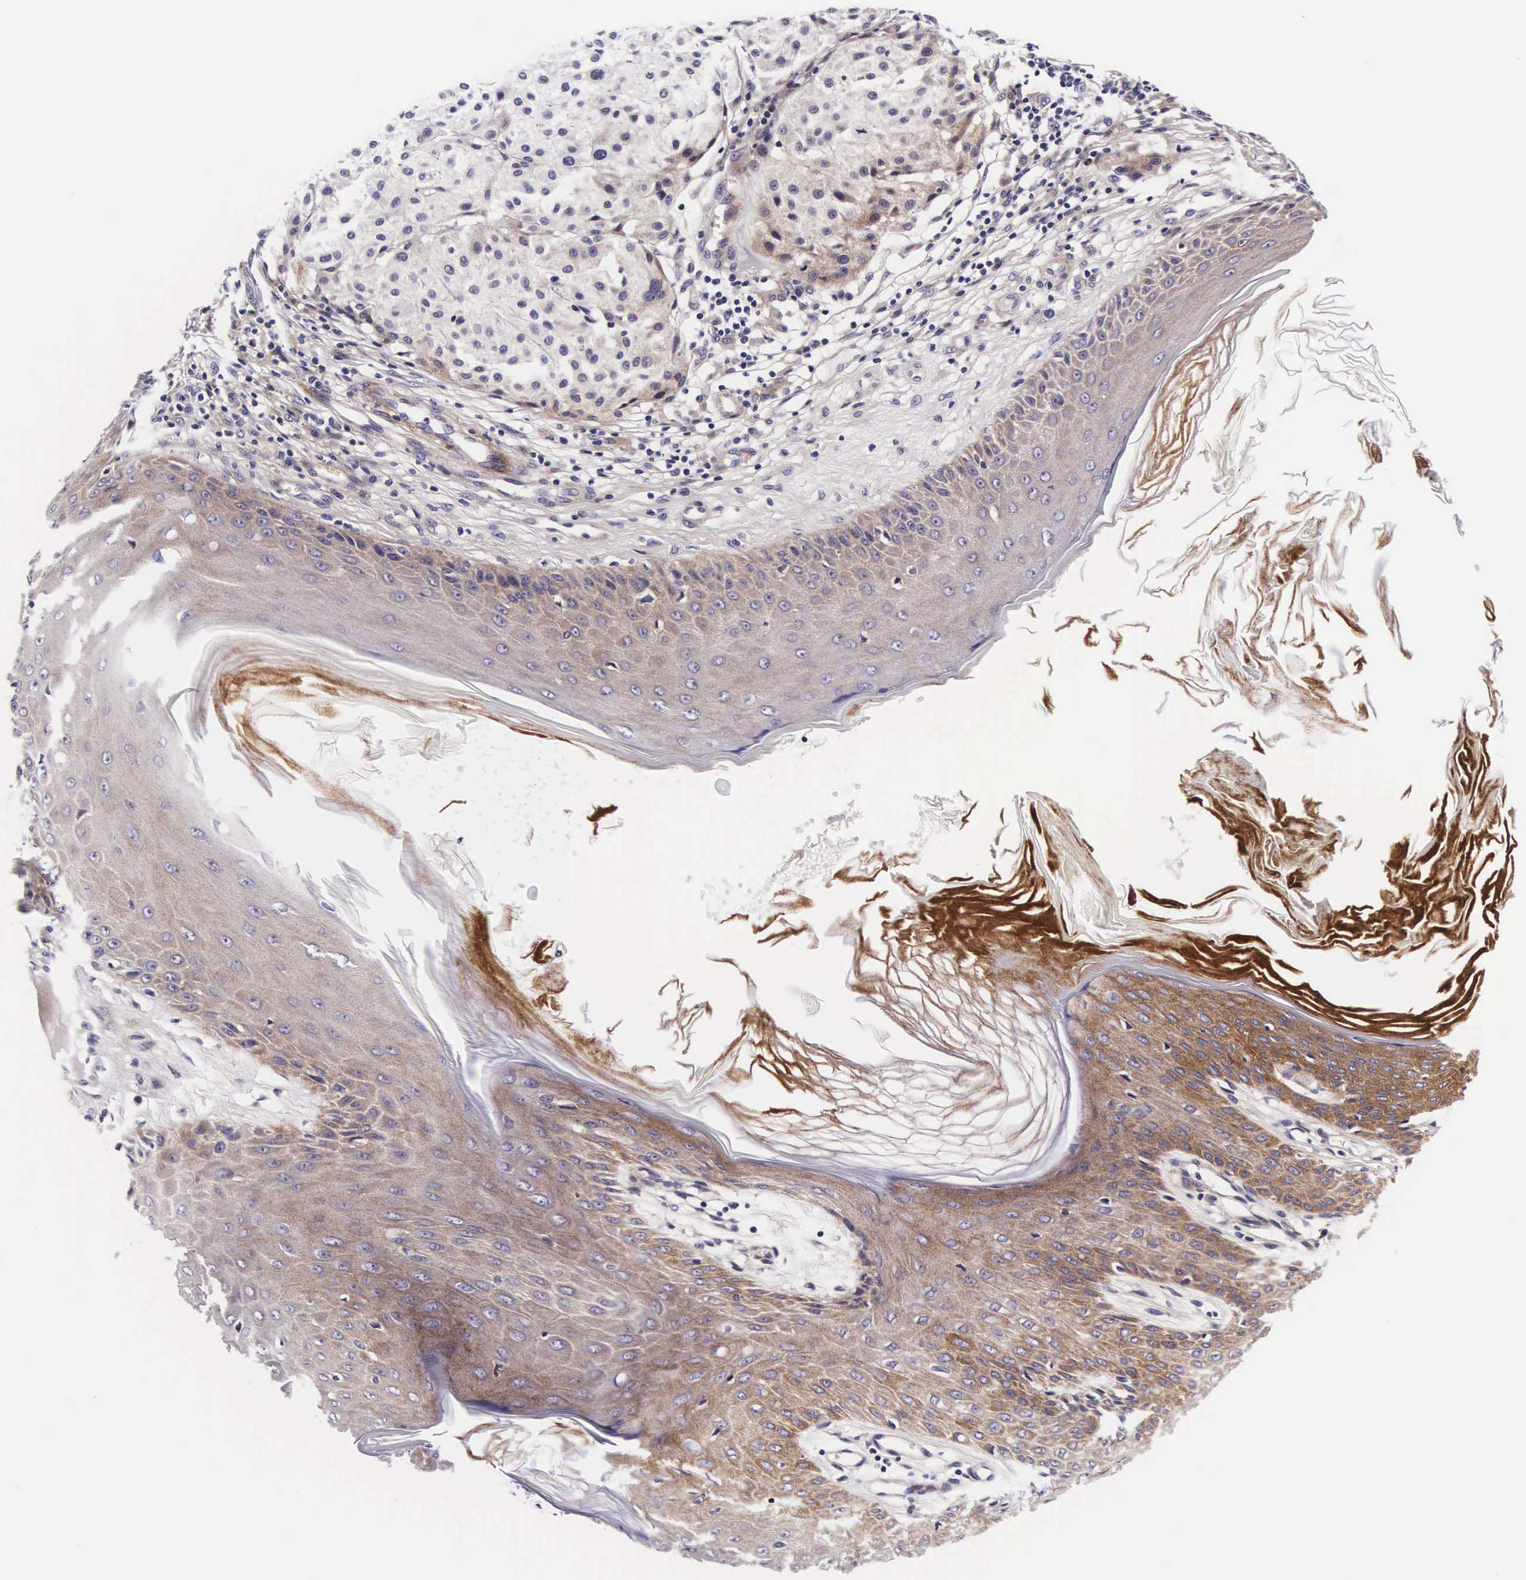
{"staining": {"intensity": "negative", "quantity": "none", "location": "none"}, "tissue": "melanoma", "cell_type": "Tumor cells", "image_type": "cancer", "snomed": [{"axis": "morphology", "description": "Malignant melanoma, NOS"}, {"axis": "topography", "description": "Skin"}], "caption": "An image of human melanoma is negative for staining in tumor cells.", "gene": "UPRT", "patient": {"sex": "male", "age": 36}}